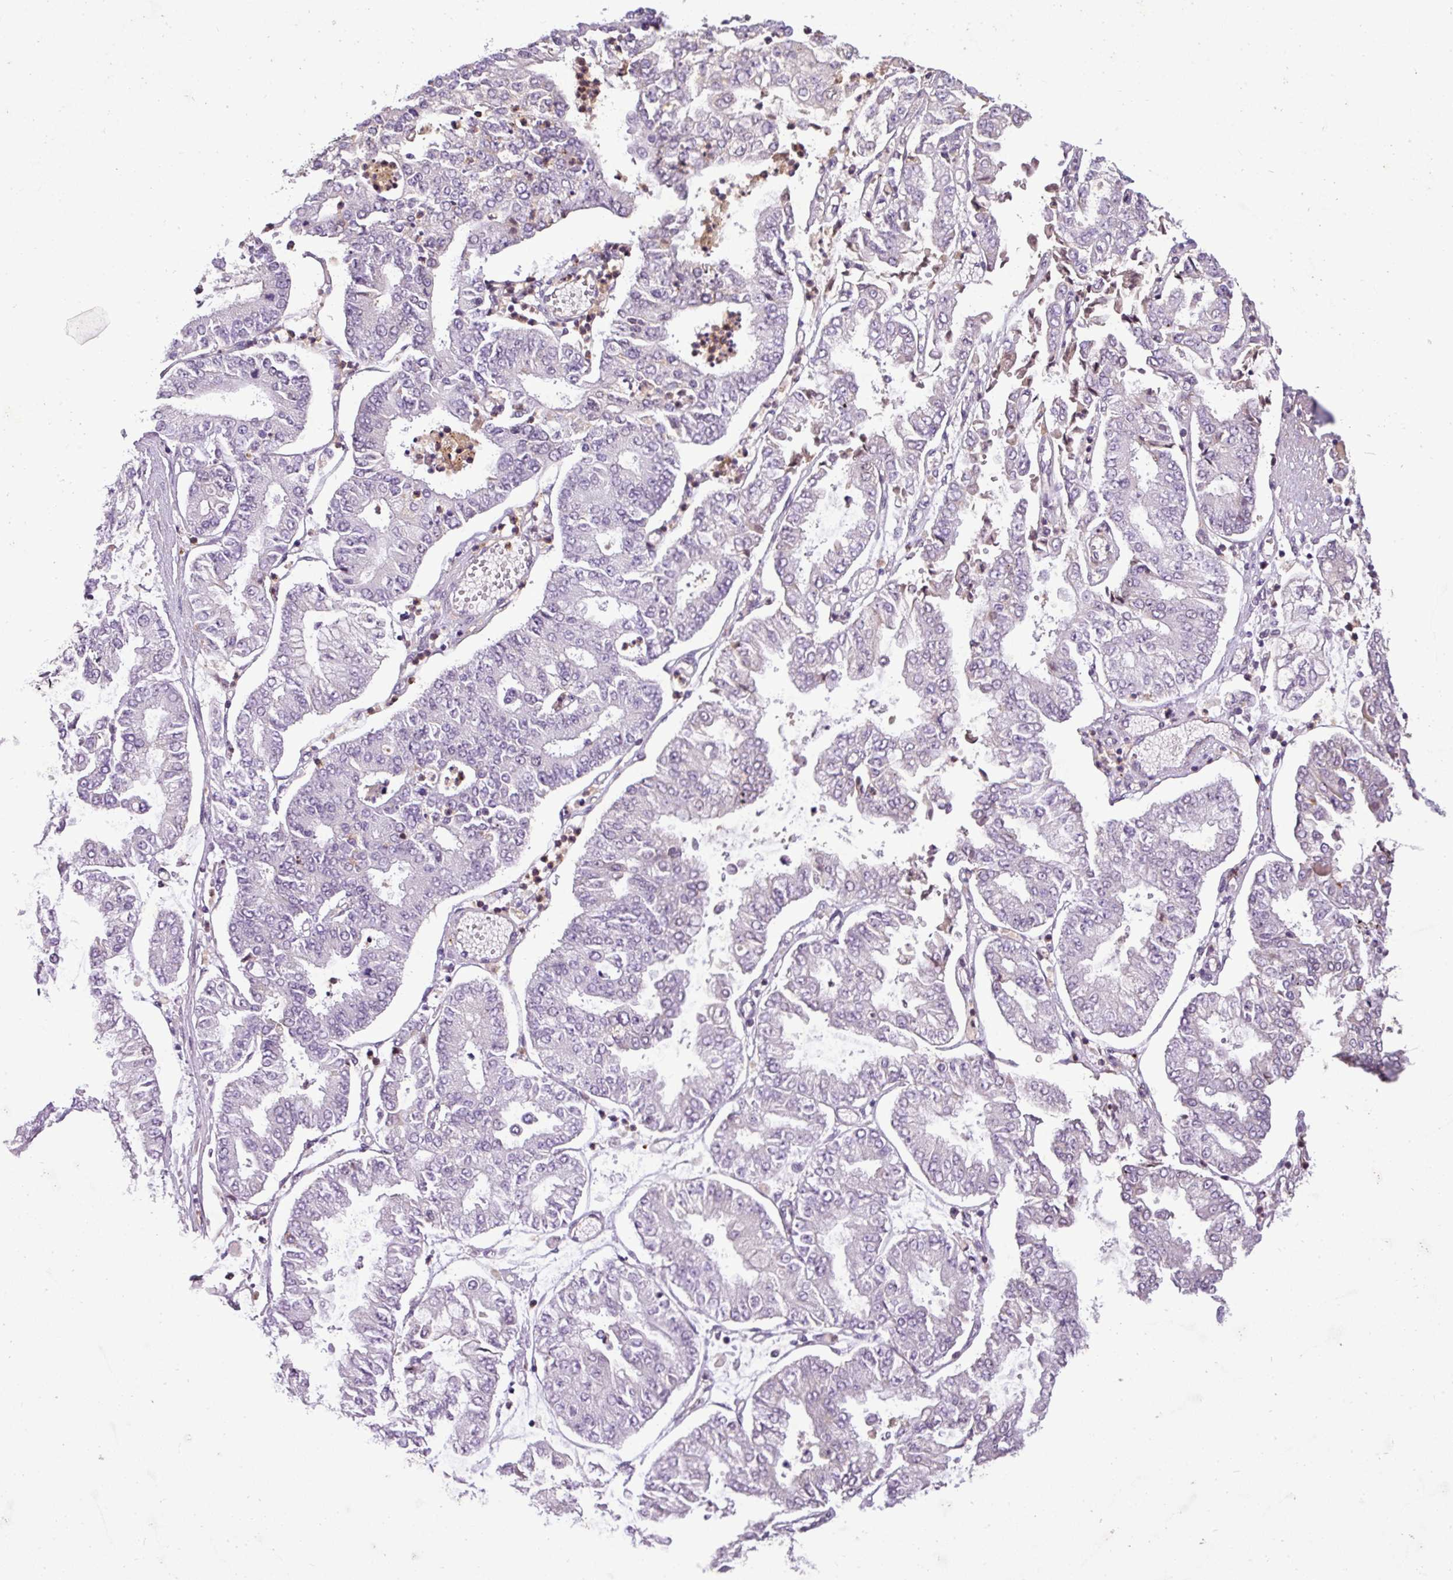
{"staining": {"intensity": "negative", "quantity": "none", "location": "none"}, "tissue": "stomach cancer", "cell_type": "Tumor cells", "image_type": "cancer", "snomed": [{"axis": "morphology", "description": "Adenocarcinoma, NOS"}, {"axis": "topography", "description": "Stomach"}], "caption": "An image of stomach cancer stained for a protein demonstrates no brown staining in tumor cells.", "gene": "C4B", "patient": {"sex": "male", "age": 76}}